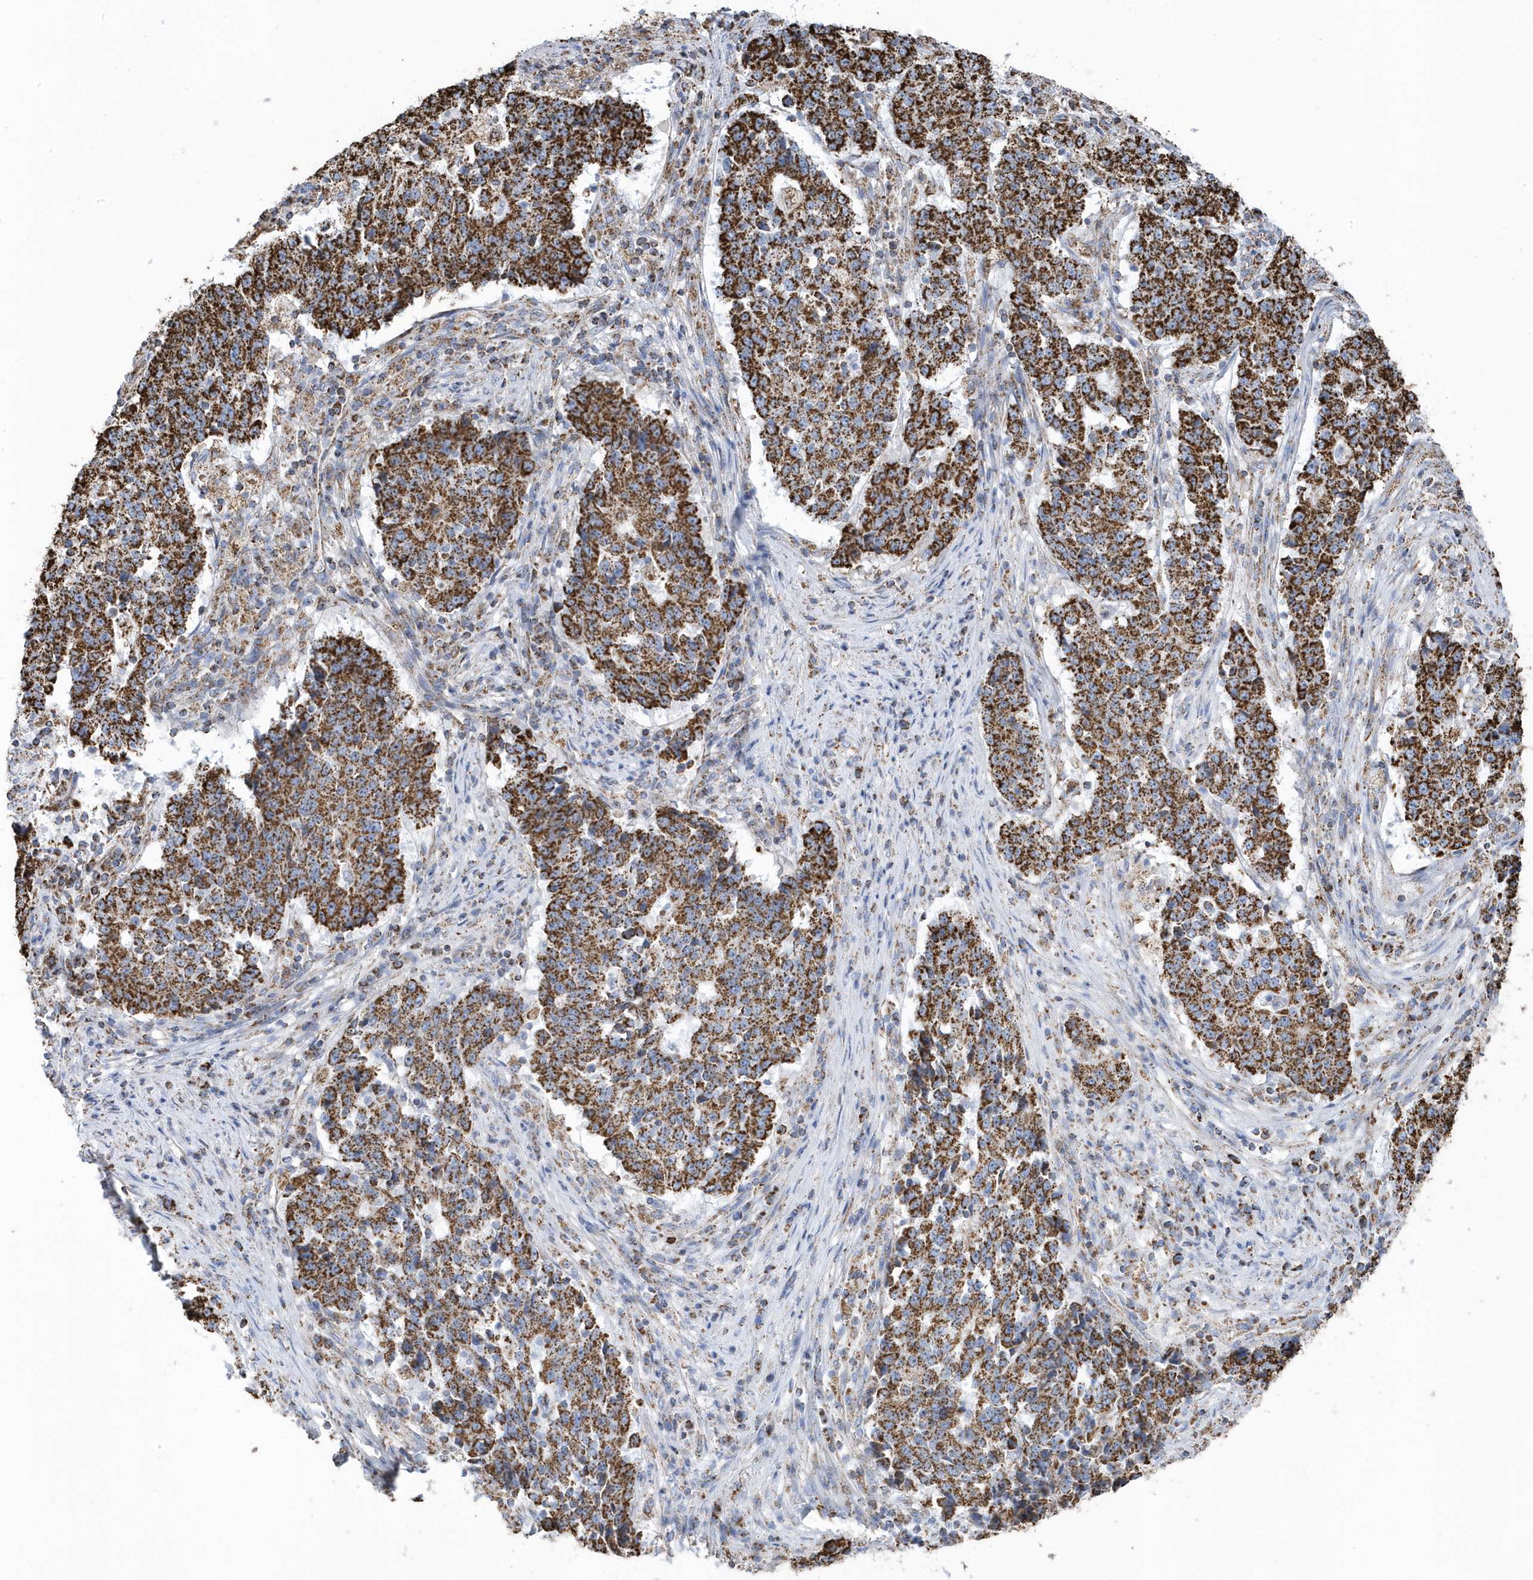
{"staining": {"intensity": "strong", "quantity": ">75%", "location": "cytoplasmic/membranous"}, "tissue": "stomach cancer", "cell_type": "Tumor cells", "image_type": "cancer", "snomed": [{"axis": "morphology", "description": "Adenocarcinoma, NOS"}, {"axis": "topography", "description": "Stomach"}], "caption": "Protein analysis of stomach cancer tissue shows strong cytoplasmic/membranous expression in approximately >75% of tumor cells.", "gene": "GTPBP8", "patient": {"sex": "male", "age": 59}}